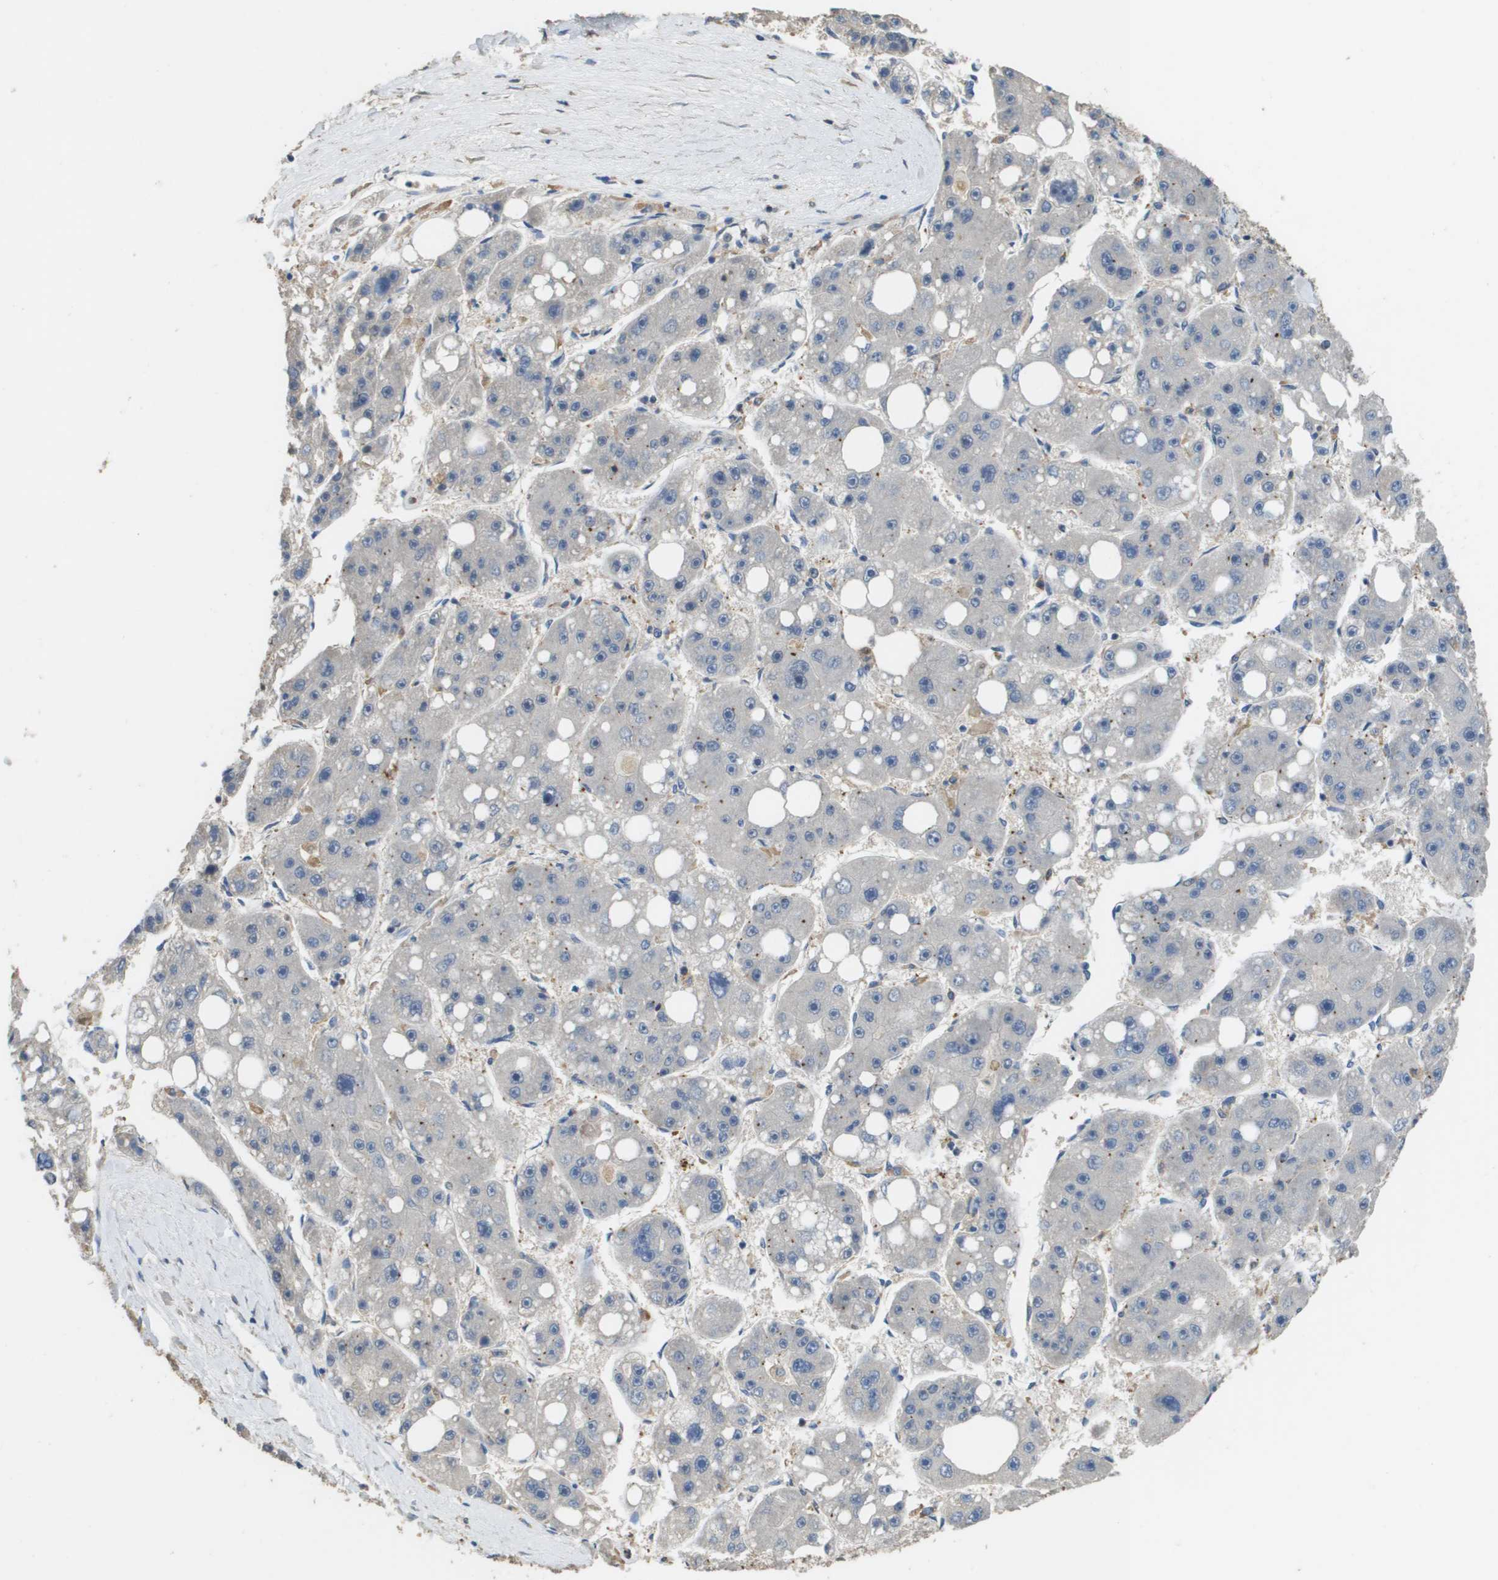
{"staining": {"intensity": "negative", "quantity": "none", "location": "none"}, "tissue": "liver cancer", "cell_type": "Tumor cells", "image_type": "cancer", "snomed": [{"axis": "morphology", "description": "Carcinoma, Hepatocellular, NOS"}, {"axis": "topography", "description": "Liver"}], "caption": "Immunohistochemistry (IHC) photomicrograph of liver cancer (hepatocellular carcinoma) stained for a protein (brown), which shows no expression in tumor cells. Nuclei are stained in blue.", "gene": "RAB27B", "patient": {"sex": "female", "age": 61}}